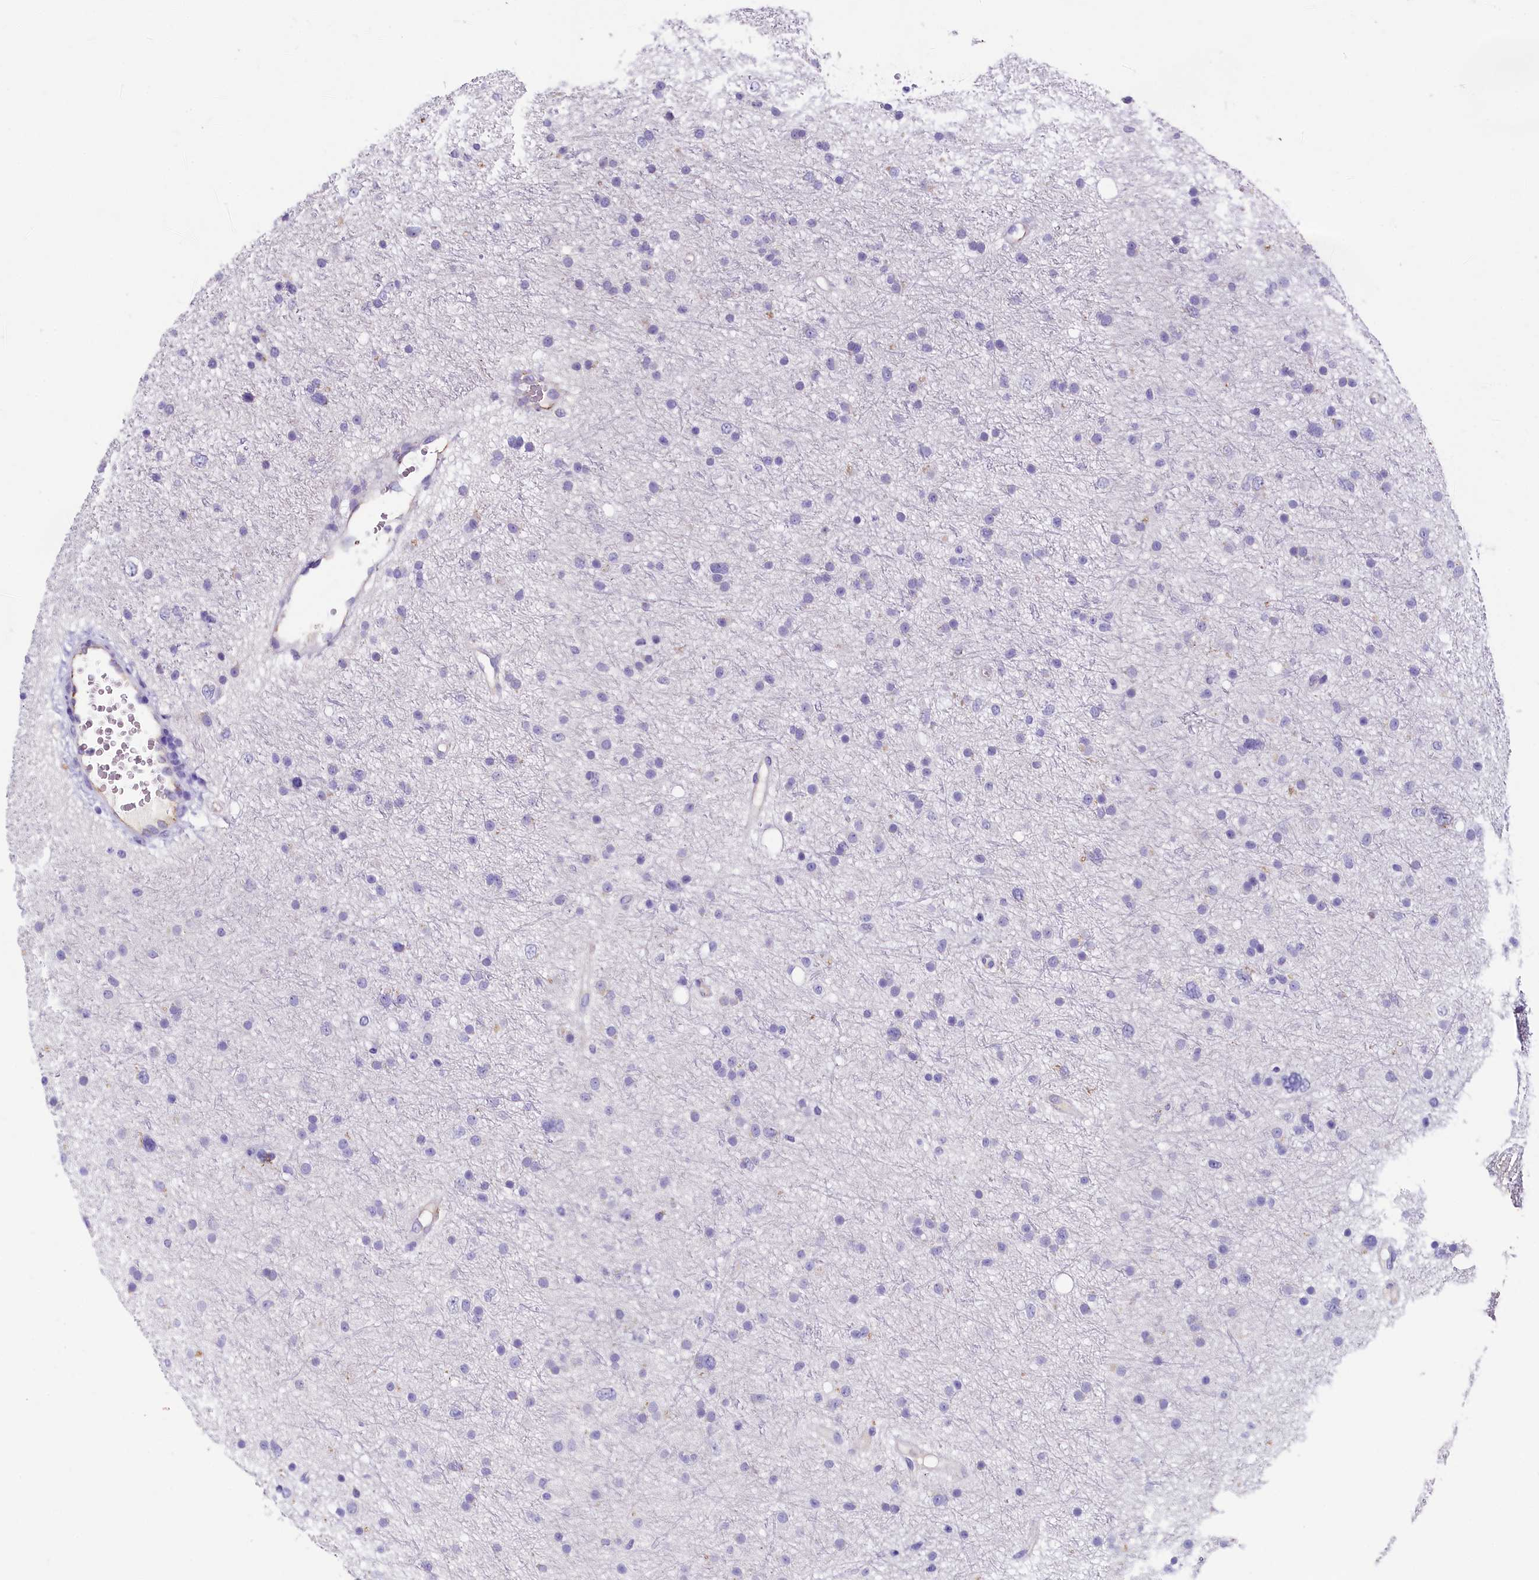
{"staining": {"intensity": "negative", "quantity": "none", "location": "none"}, "tissue": "glioma", "cell_type": "Tumor cells", "image_type": "cancer", "snomed": [{"axis": "morphology", "description": "Glioma, malignant, Low grade"}, {"axis": "topography", "description": "Cerebral cortex"}], "caption": "The micrograph demonstrates no staining of tumor cells in low-grade glioma (malignant). (Brightfield microscopy of DAB (3,3'-diaminobenzidine) immunohistochemistry (IHC) at high magnification).", "gene": "INSC", "patient": {"sex": "female", "age": 39}}